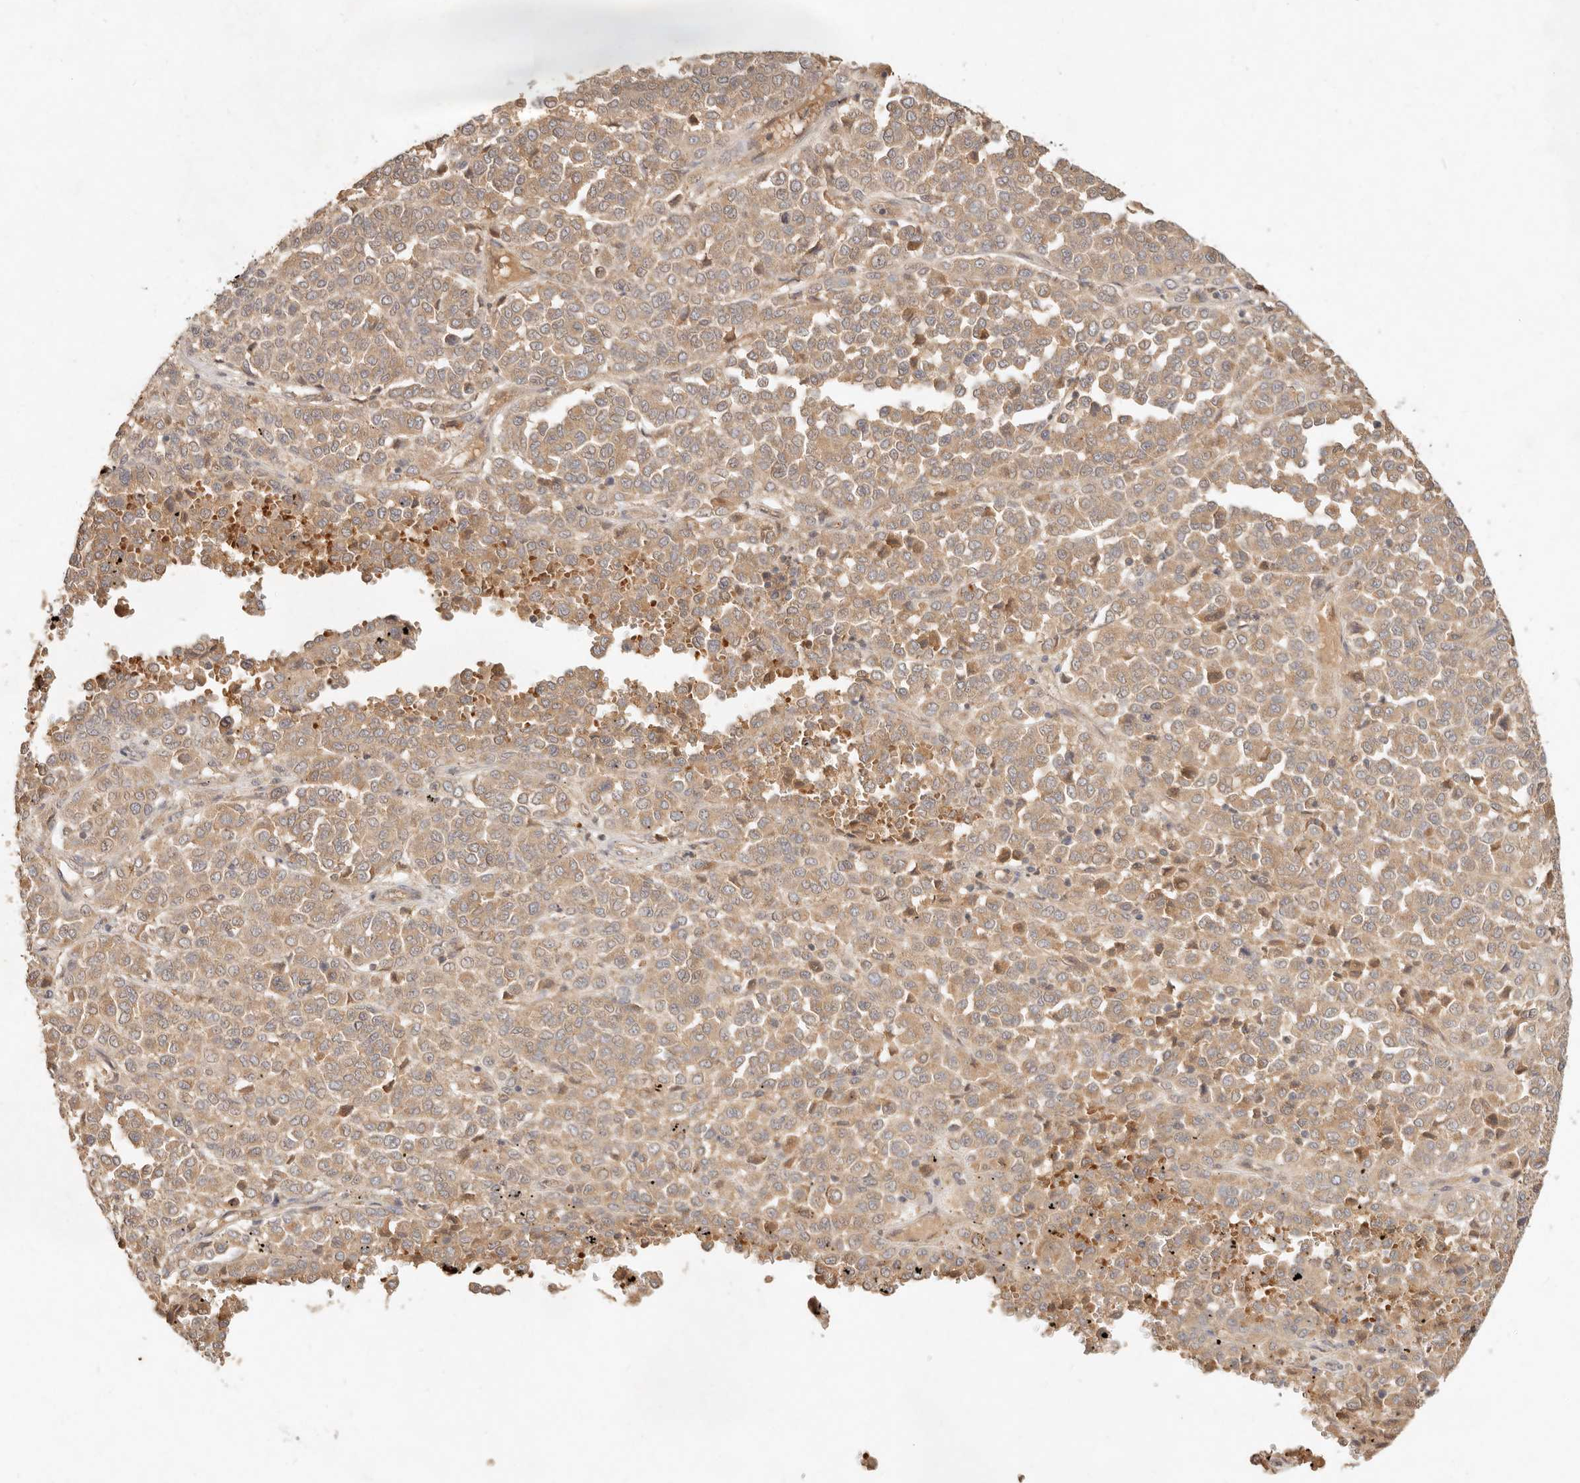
{"staining": {"intensity": "moderate", "quantity": ">75%", "location": "cytoplasmic/membranous"}, "tissue": "melanoma", "cell_type": "Tumor cells", "image_type": "cancer", "snomed": [{"axis": "morphology", "description": "Malignant melanoma, Metastatic site"}, {"axis": "topography", "description": "Pancreas"}], "caption": "Immunohistochemistry (IHC) of human malignant melanoma (metastatic site) reveals medium levels of moderate cytoplasmic/membranous expression in approximately >75% of tumor cells.", "gene": "FREM2", "patient": {"sex": "female", "age": 30}}